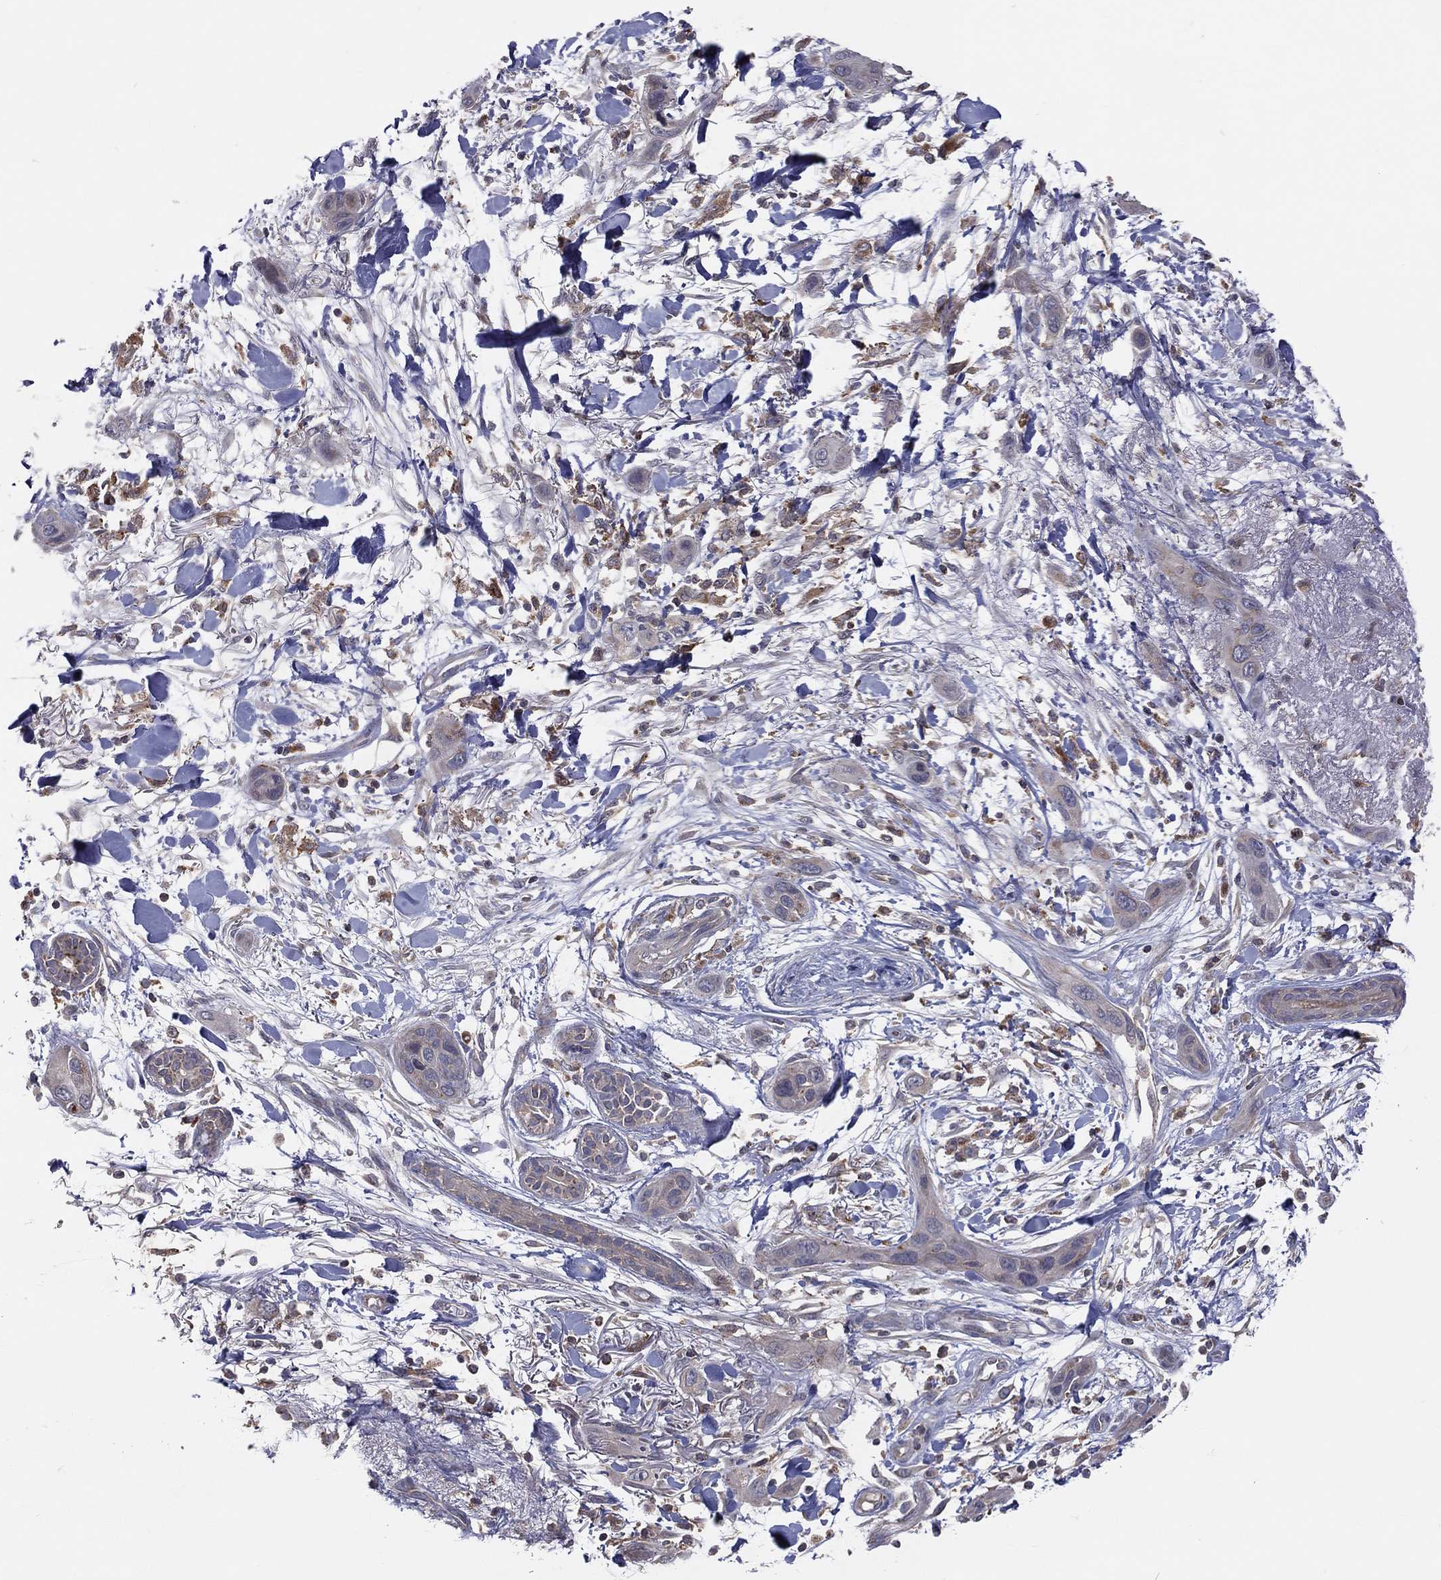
{"staining": {"intensity": "weak", "quantity": "<25%", "location": "cytoplasmic/membranous"}, "tissue": "skin cancer", "cell_type": "Tumor cells", "image_type": "cancer", "snomed": [{"axis": "morphology", "description": "Squamous cell carcinoma, NOS"}, {"axis": "topography", "description": "Skin"}], "caption": "Squamous cell carcinoma (skin) stained for a protein using immunohistochemistry (IHC) shows no staining tumor cells.", "gene": "STARD3", "patient": {"sex": "male", "age": 79}}